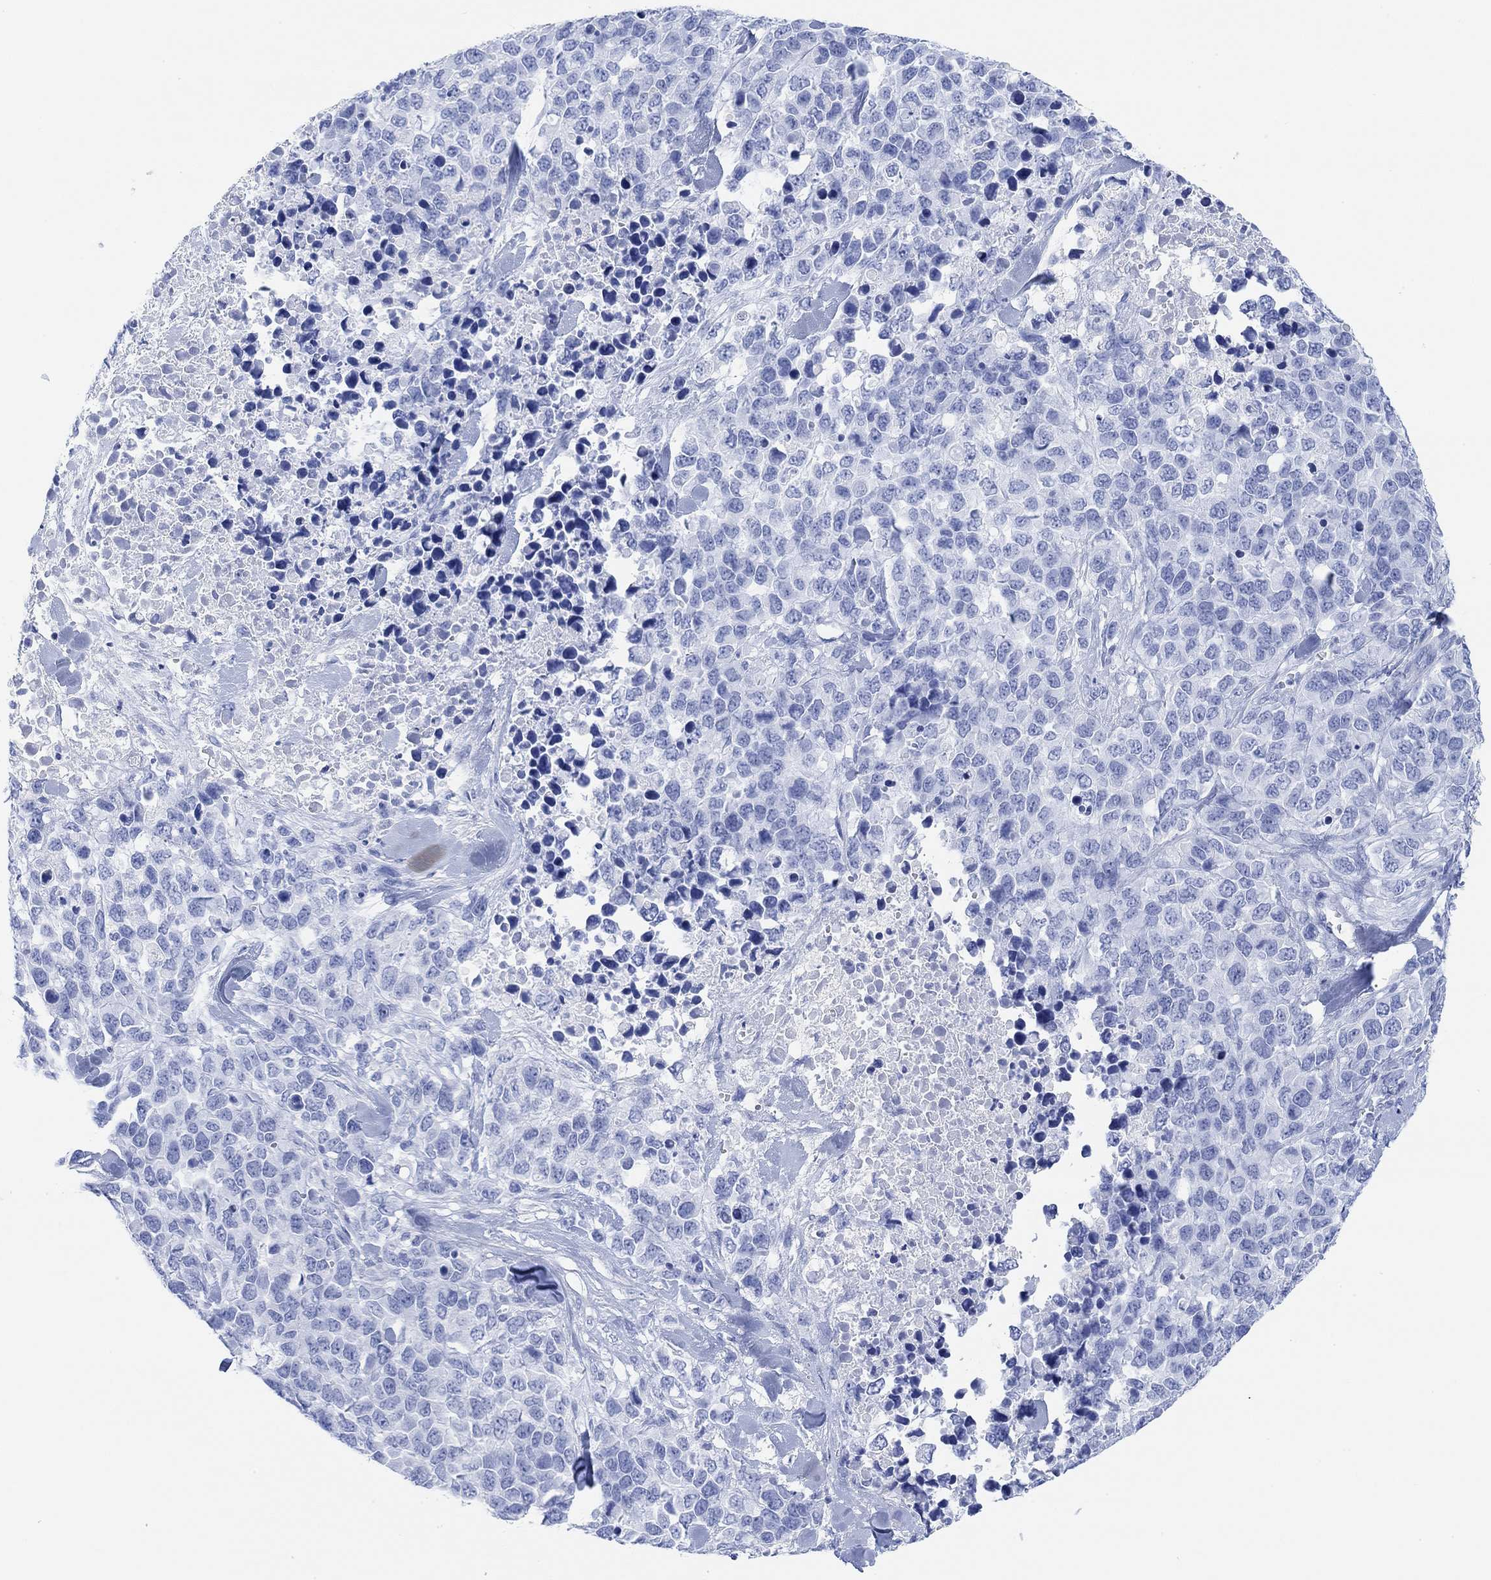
{"staining": {"intensity": "negative", "quantity": "none", "location": "none"}, "tissue": "melanoma", "cell_type": "Tumor cells", "image_type": "cancer", "snomed": [{"axis": "morphology", "description": "Malignant melanoma, Metastatic site"}, {"axis": "topography", "description": "Skin"}], "caption": "Tumor cells are negative for brown protein staining in melanoma.", "gene": "ANKRD33", "patient": {"sex": "male", "age": 84}}